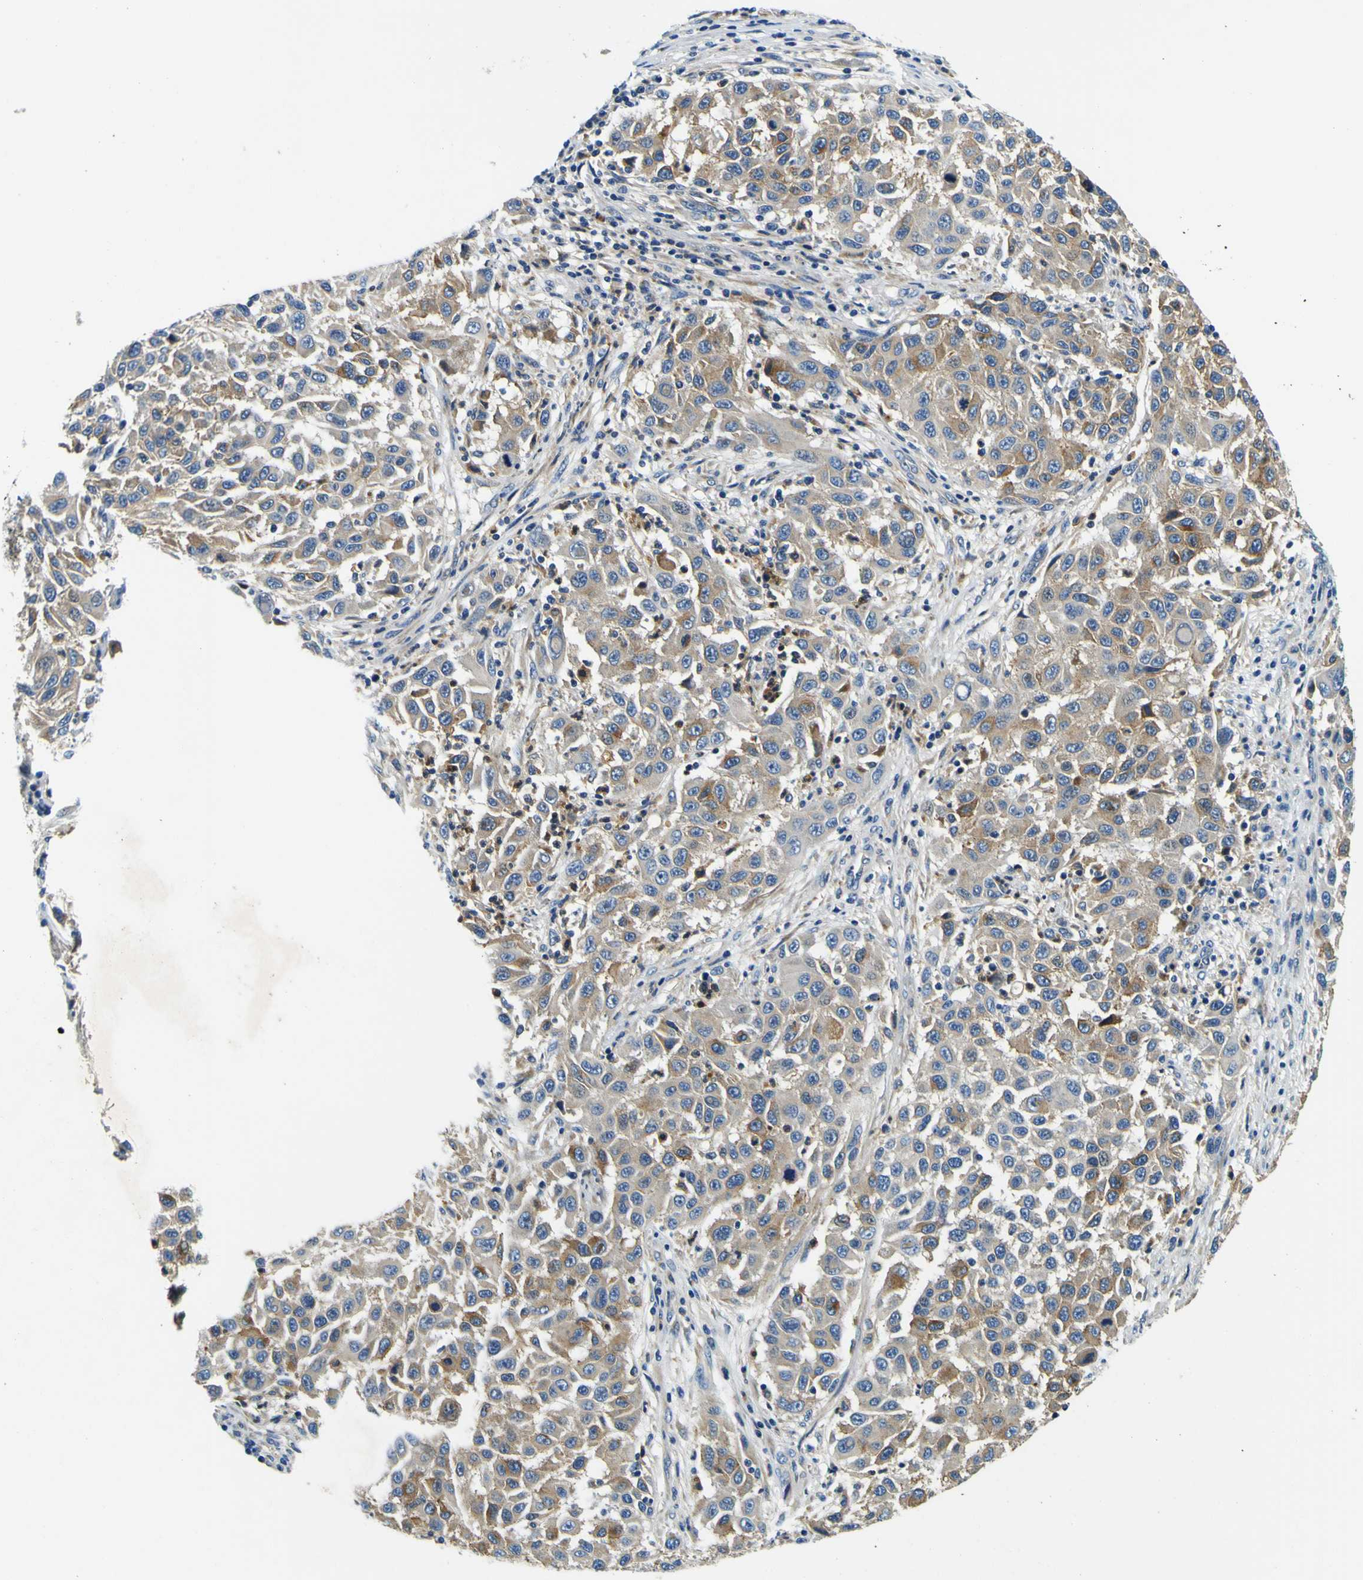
{"staining": {"intensity": "moderate", "quantity": "25%-75%", "location": "cytoplasmic/membranous"}, "tissue": "melanoma", "cell_type": "Tumor cells", "image_type": "cancer", "snomed": [{"axis": "morphology", "description": "Malignant melanoma, Metastatic site"}, {"axis": "topography", "description": "Lymph node"}], "caption": "Protein staining demonstrates moderate cytoplasmic/membranous positivity in approximately 25%-75% of tumor cells in melanoma.", "gene": "CLSTN1", "patient": {"sex": "male", "age": 61}}